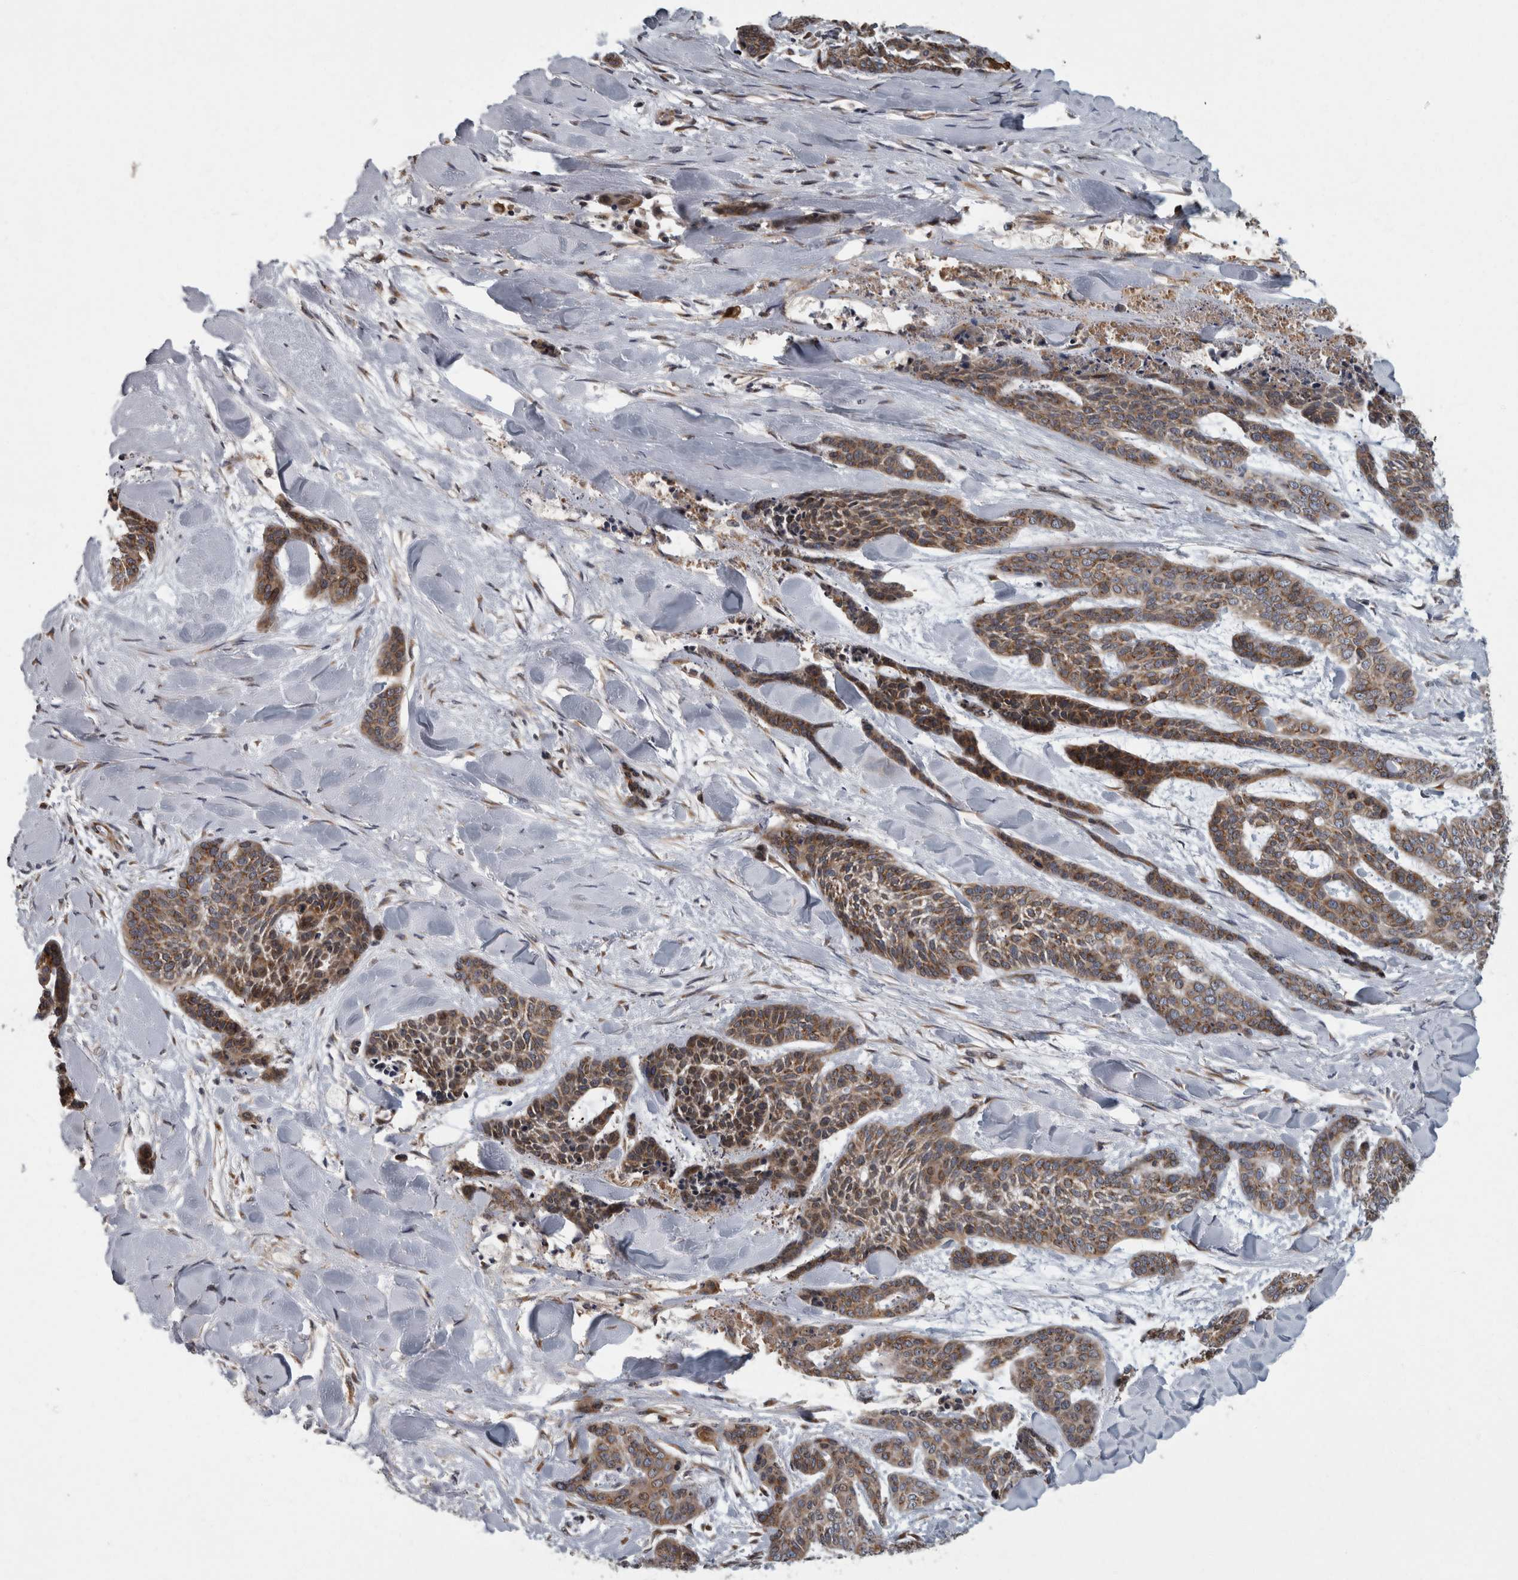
{"staining": {"intensity": "moderate", "quantity": ">75%", "location": "cytoplasmic/membranous"}, "tissue": "skin cancer", "cell_type": "Tumor cells", "image_type": "cancer", "snomed": [{"axis": "morphology", "description": "Basal cell carcinoma"}, {"axis": "topography", "description": "Skin"}], "caption": "Immunohistochemical staining of skin cancer (basal cell carcinoma) shows medium levels of moderate cytoplasmic/membranous protein expression in approximately >75% of tumor cells. Using DAB (3,3'-diaminobenzidine) (brown) and hematoxylin (blue) stains, captured at high magnification using brightfield microscopy.", "gene": "LMAN2L", "patient": {"sex": "female", "age": 64}}